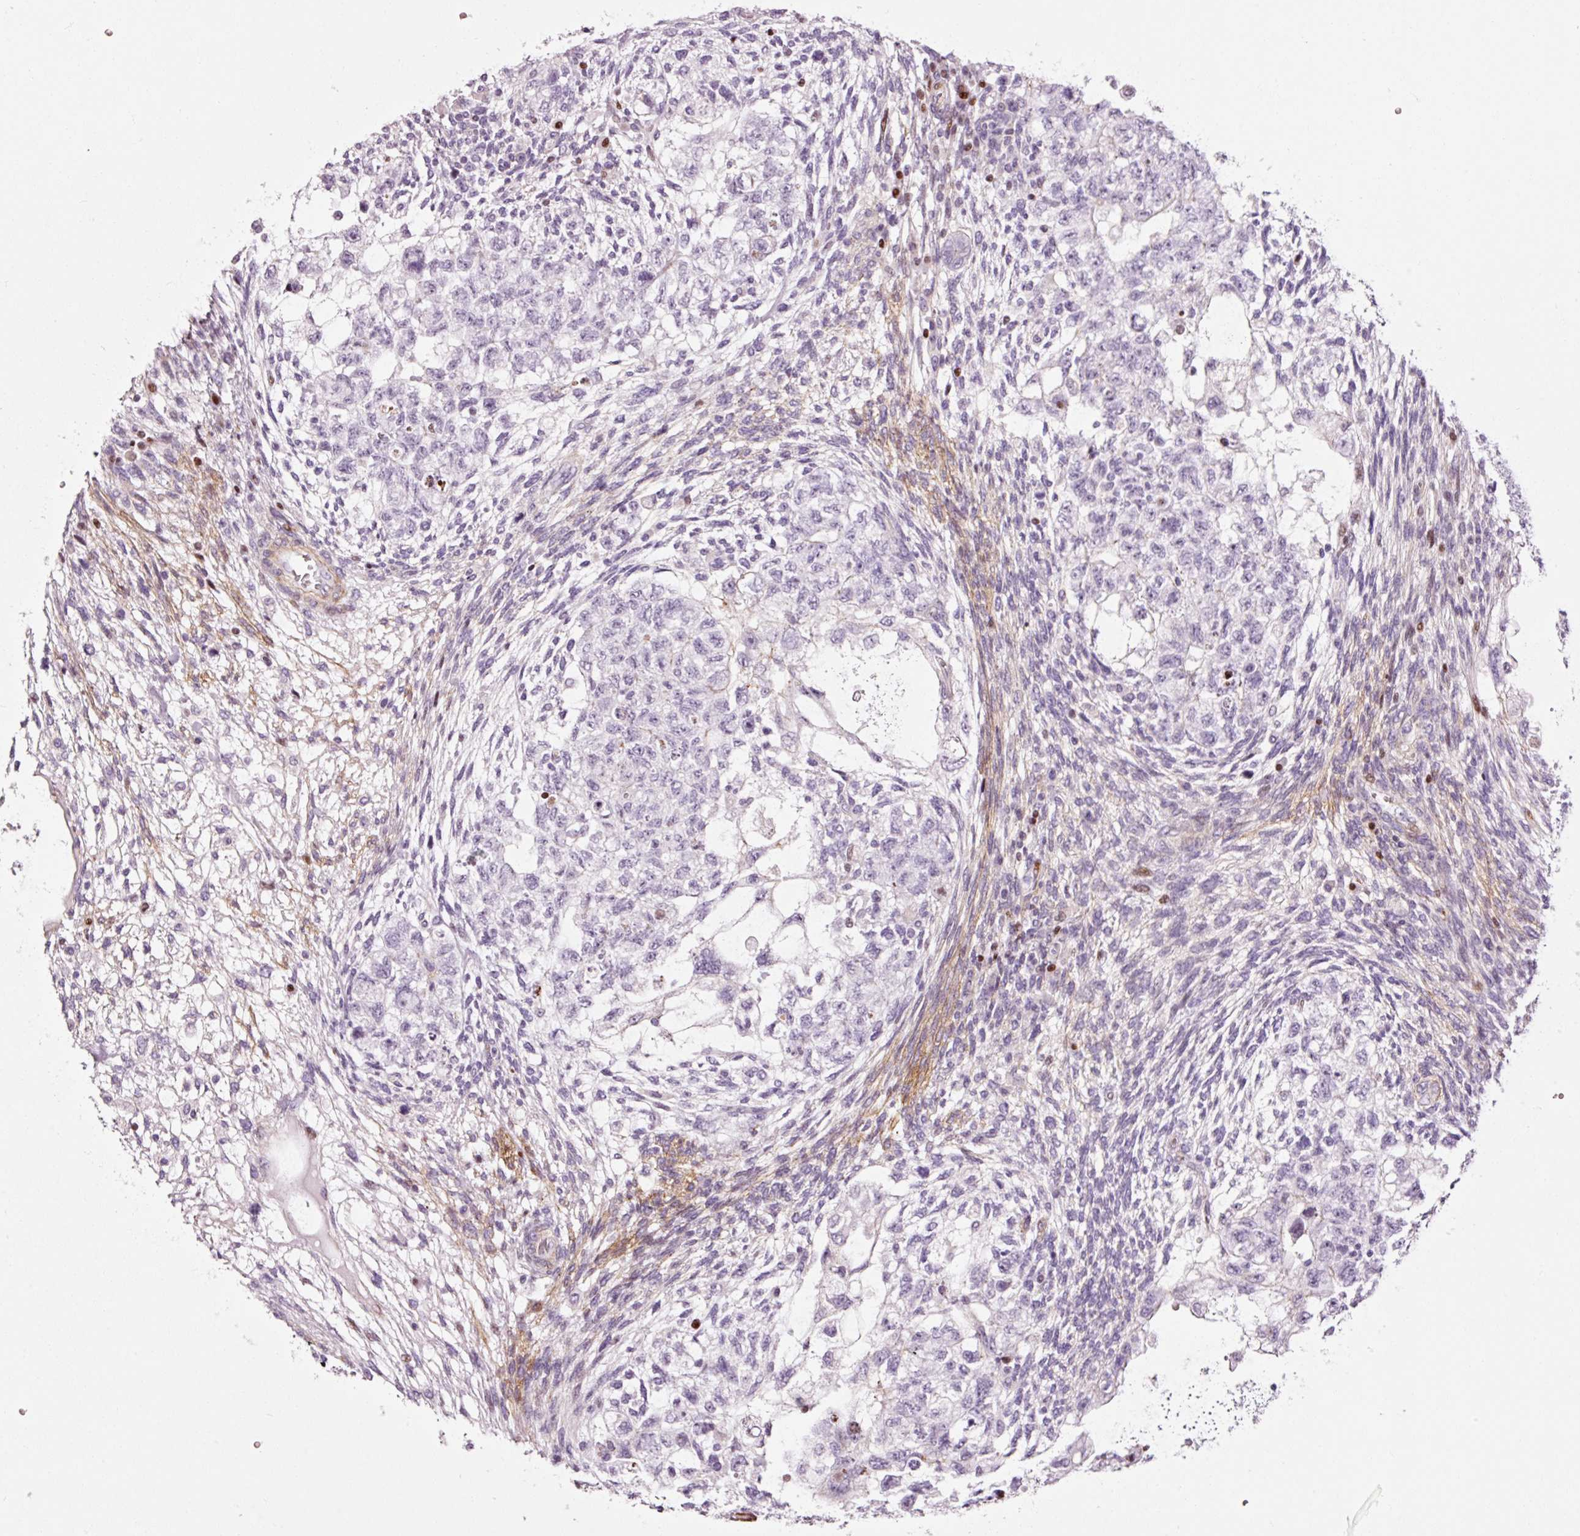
{"staining": {"intensity": "negative", "quantity": "none", "location": "none"}, "tissue": "testis cancer", "cell_type": "Tumor cells", "image_type": "cancer", "snomed": [{"axis": "morphology", "description": "Normal tissue, NOS"}, {"axis": "morphology", "description": "Carcinoma, Embryonal, NOS"}, {"axis": "topography", "description": "Testis"}], "caption": "A micrograph of human testis embryonal carcinoma is negative for staining in tumor cells. (Stains: DAB immunohistochemistry with hematoxylin counter stain, Microscopy: brightfield microscopy at high magnification).", "gene": "ANKRD20A1", "patient": {"sex": "male", "age": 36}}